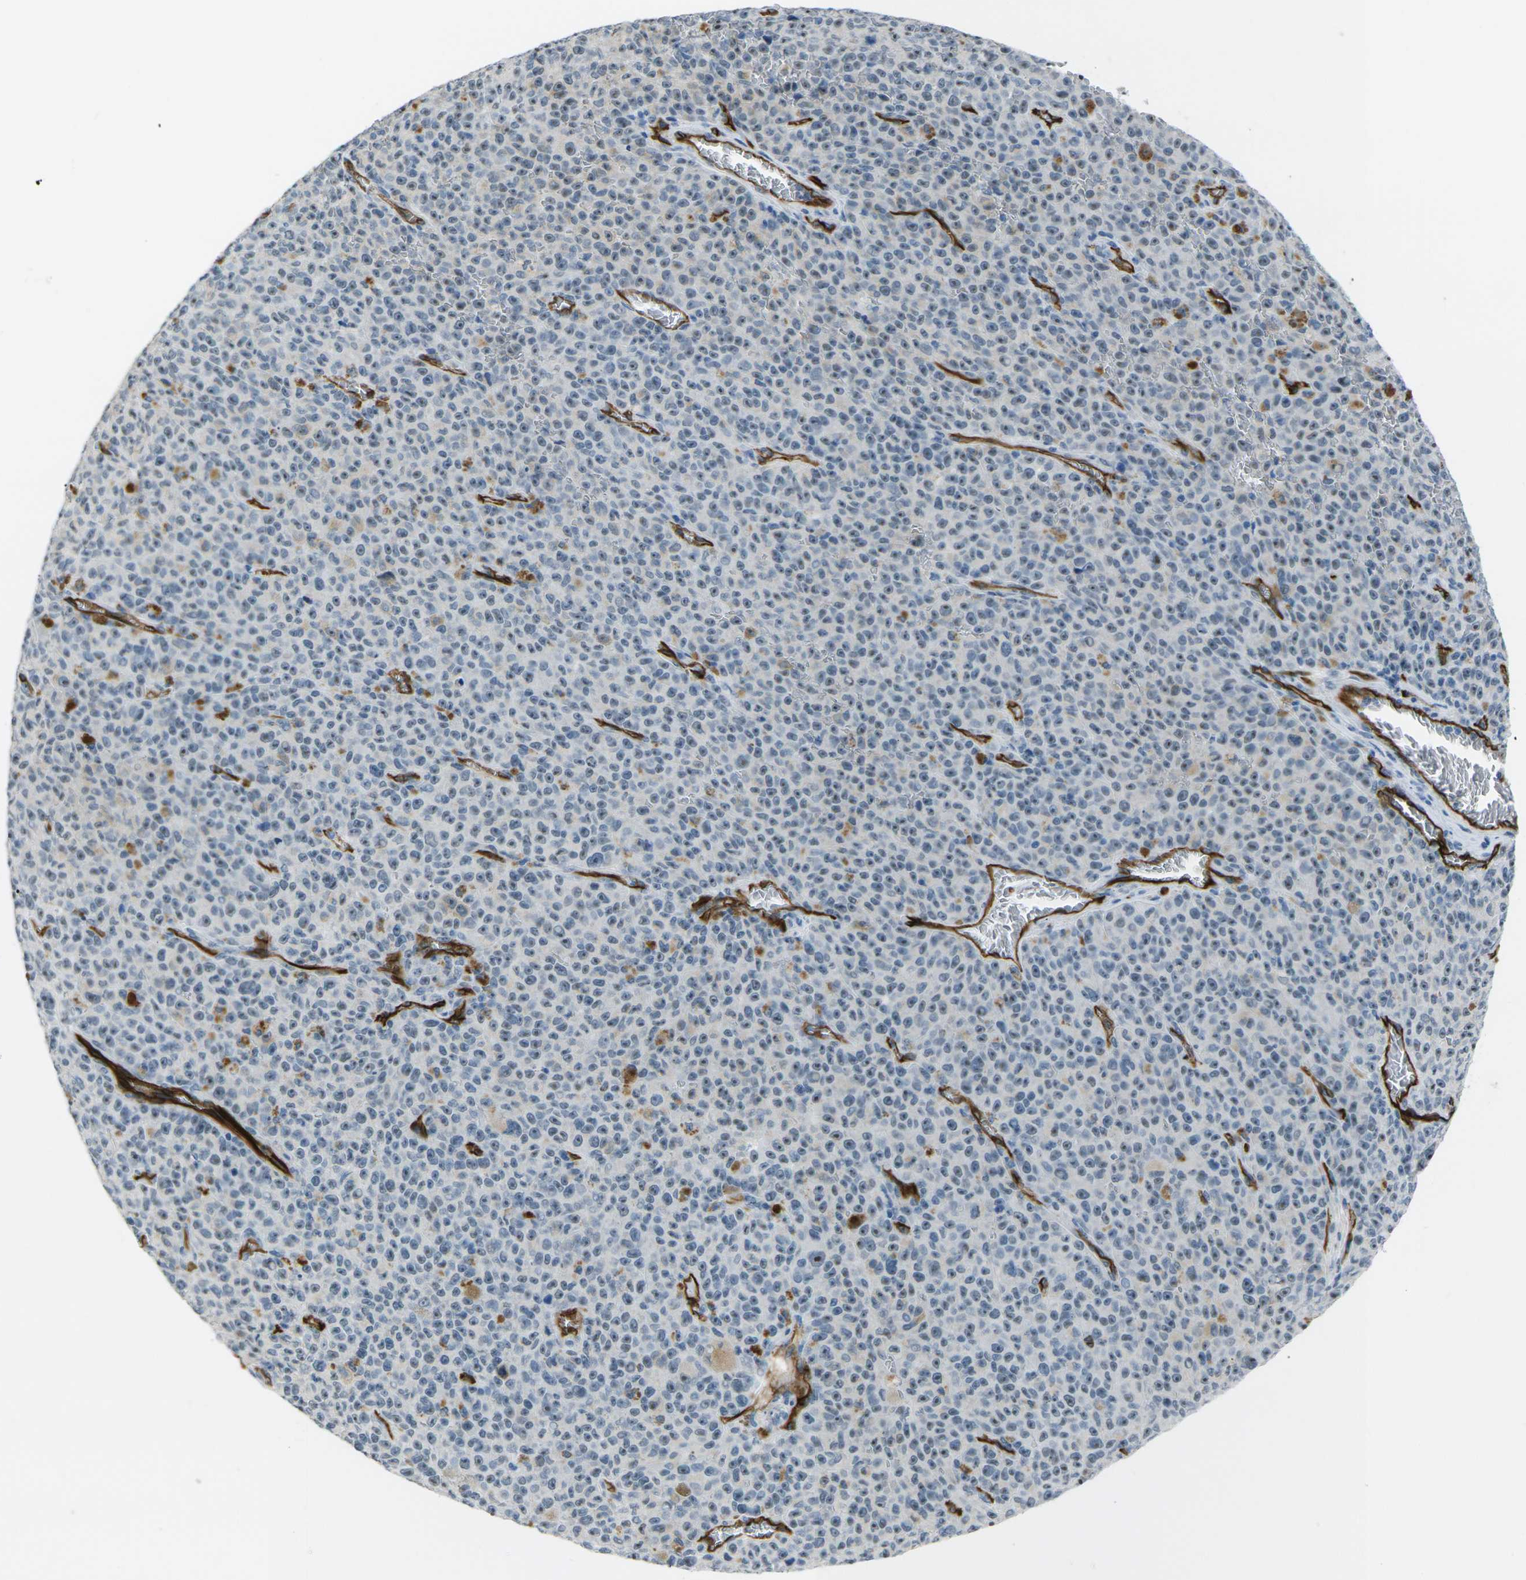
{"staining": {"intensity": "weak", "quantity": "25%-75%", "location": "nuclear"}, "tissue": "melanoma", "cell_type": "Tumor cells", "image_type": "cancer", "snomed": [{"axis": "morphology", "description": "Malignant melanoma, NOS"}, {"axis": "topography", "description": "Skin"}], "caption": "Immunohistochemical staining of malignant melanoma demonstrates low levels of weak nuclear protein staining in approximately 25%-75% of tumor cells.", "gene": "HSPA12B", "patient": {"sex": "female", "age": 82}}